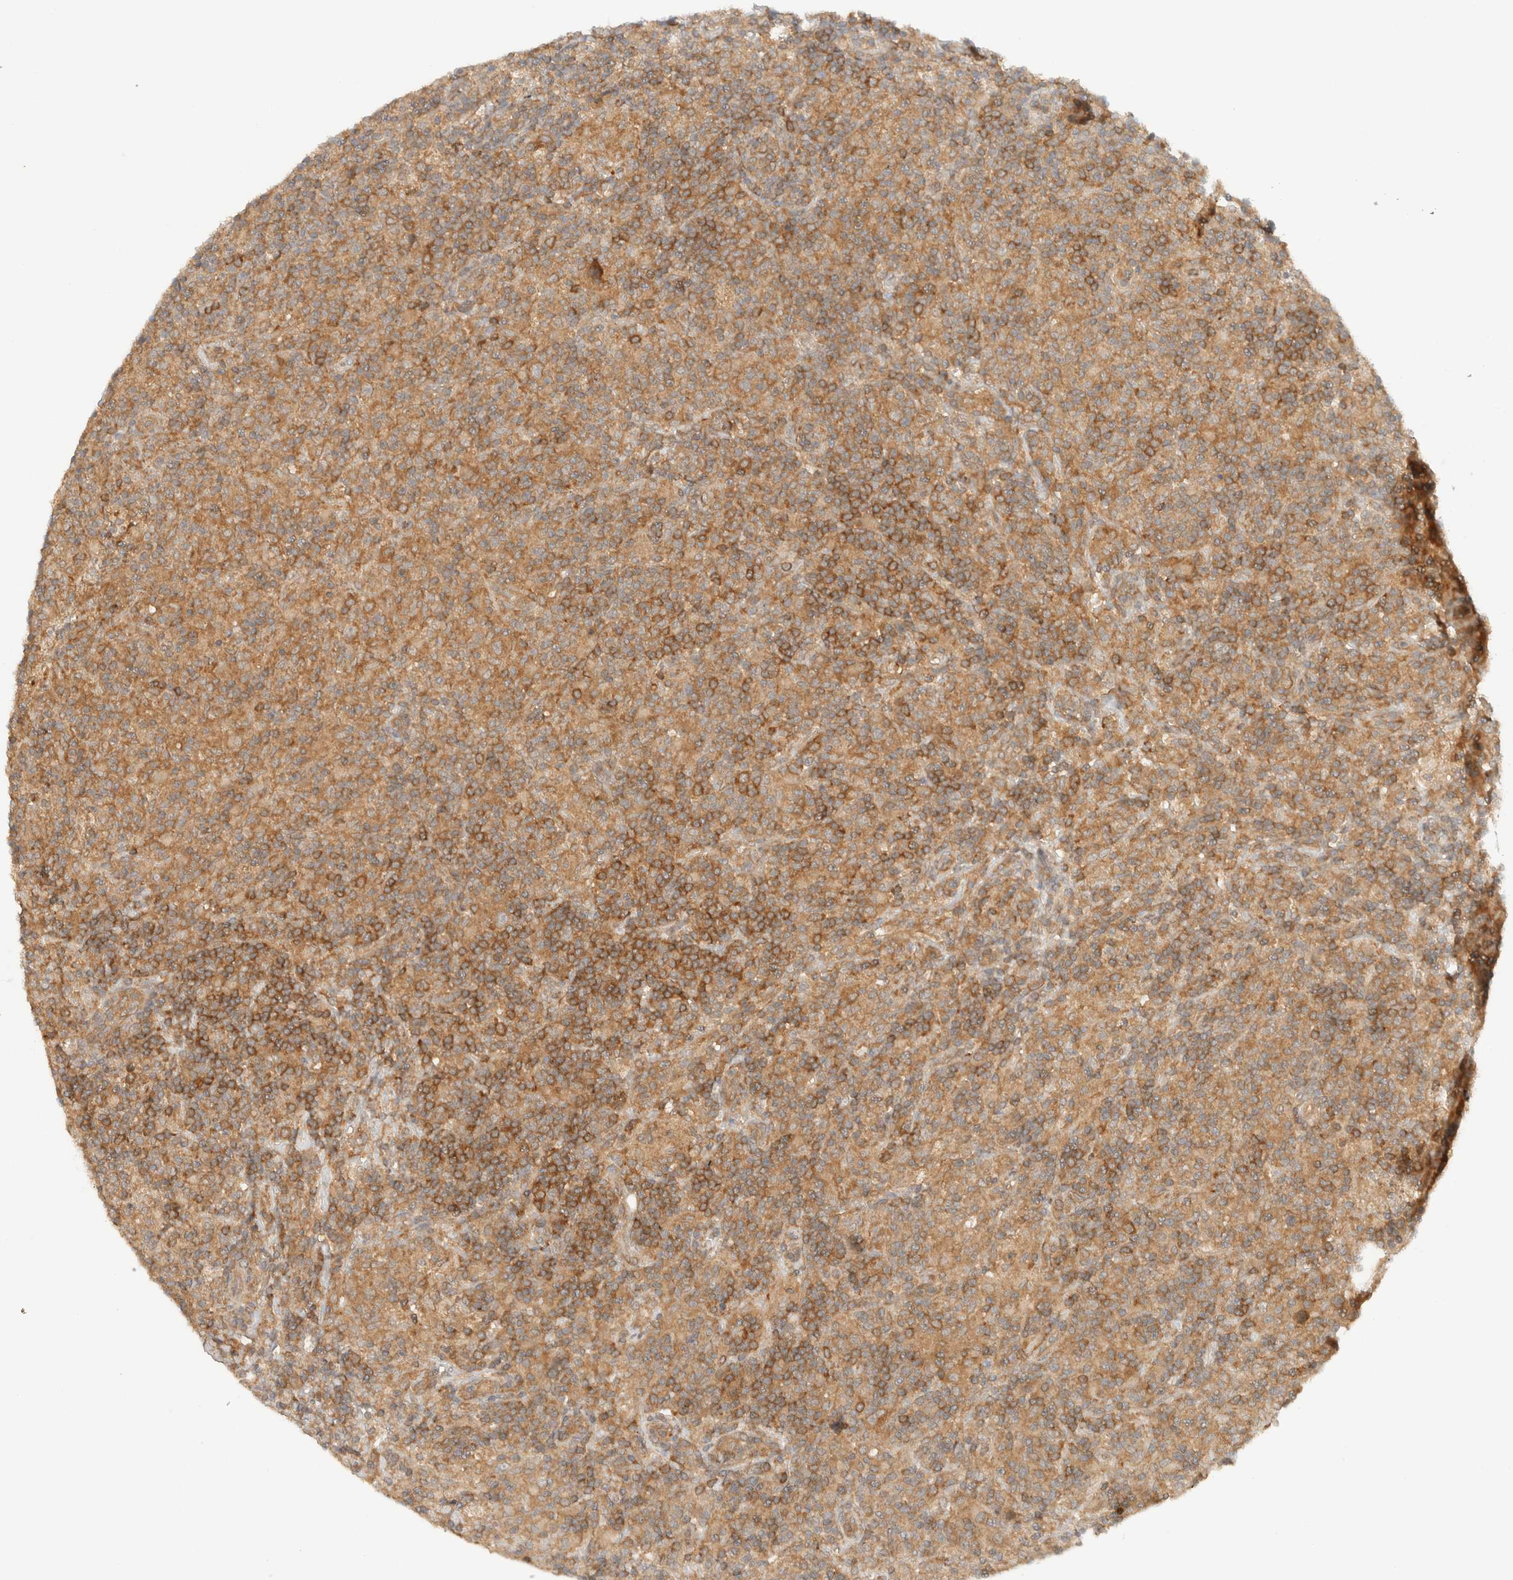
{"staining": {"intensity": "moderate", "quantity": ">75%", "location": "cytoplasmic/membranous"}, "tissue": "lymphoma", "cell_type": "Tumor cells", "image_type": "cancer", "snomed": [{"axis": "morphology", "description": "Hodgkin's disease, NOS"}, {"axis": "topography", "description": "Lymph node"}], "caption": "Moderate cytoplasmic/membranous protein expression is seen in about >75% of tumor cells in lymphoma.", "gene": "ARFGEF2", "patient": {"sex": "male", "age": 70}}